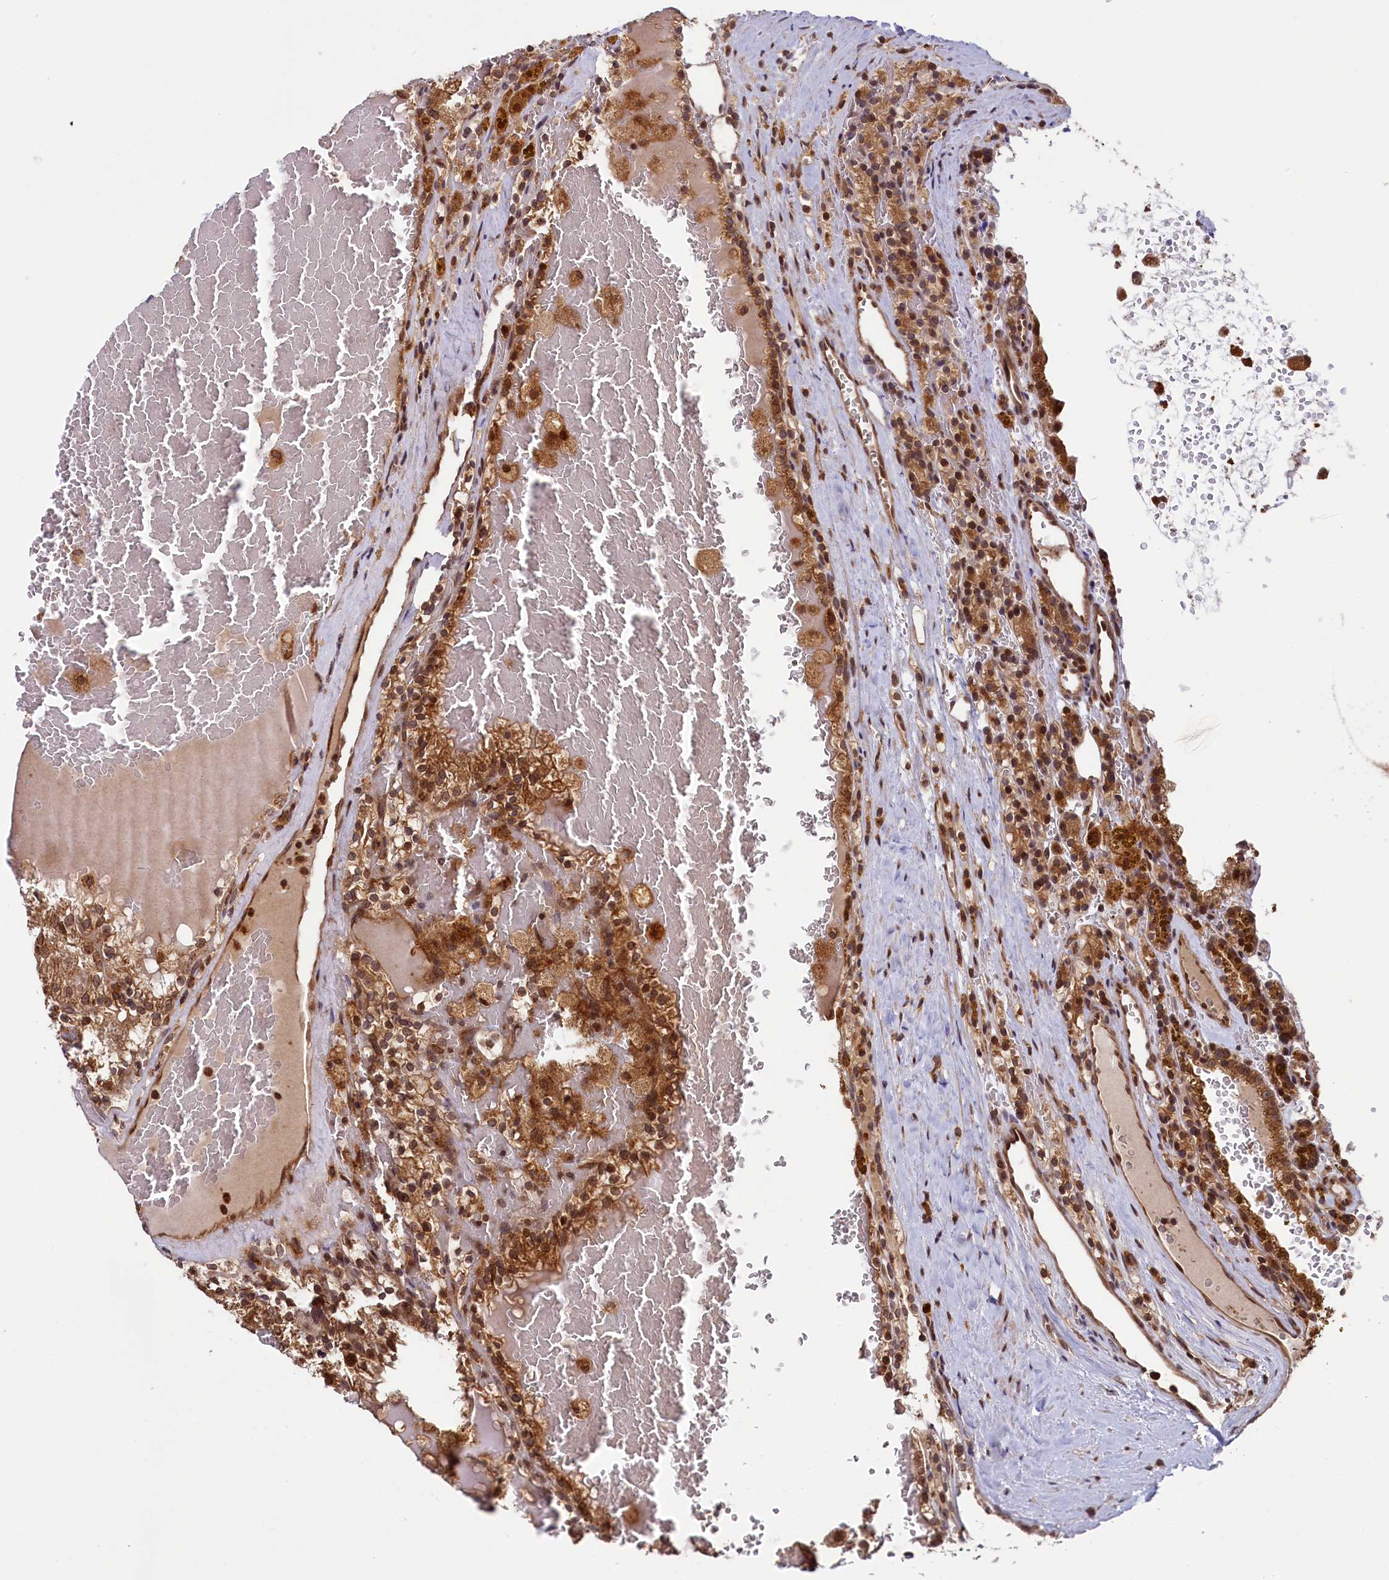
{"staining": {"intensity": "strong", "quantity": ">75%", "location": "cytoplasmic/membranous,nuclear"}, "tissue": "renal cancer", "cell_type": "Tumor cells", "image_type": "cancer", "snomed": [{"axis": "morphology", "description": "Adenocarcinoma, NOS"}, {"axis": "topography", "description": "Kidney"}], "caption": "Strong cytoplasmic/membranous and nuclear positivity for a protein is identified in about >75% of tumor cells of renal cancer using immunohistochemistry (IHC).", "gene": "NAE1", "patient": {"sex": "female", "age": 56}}